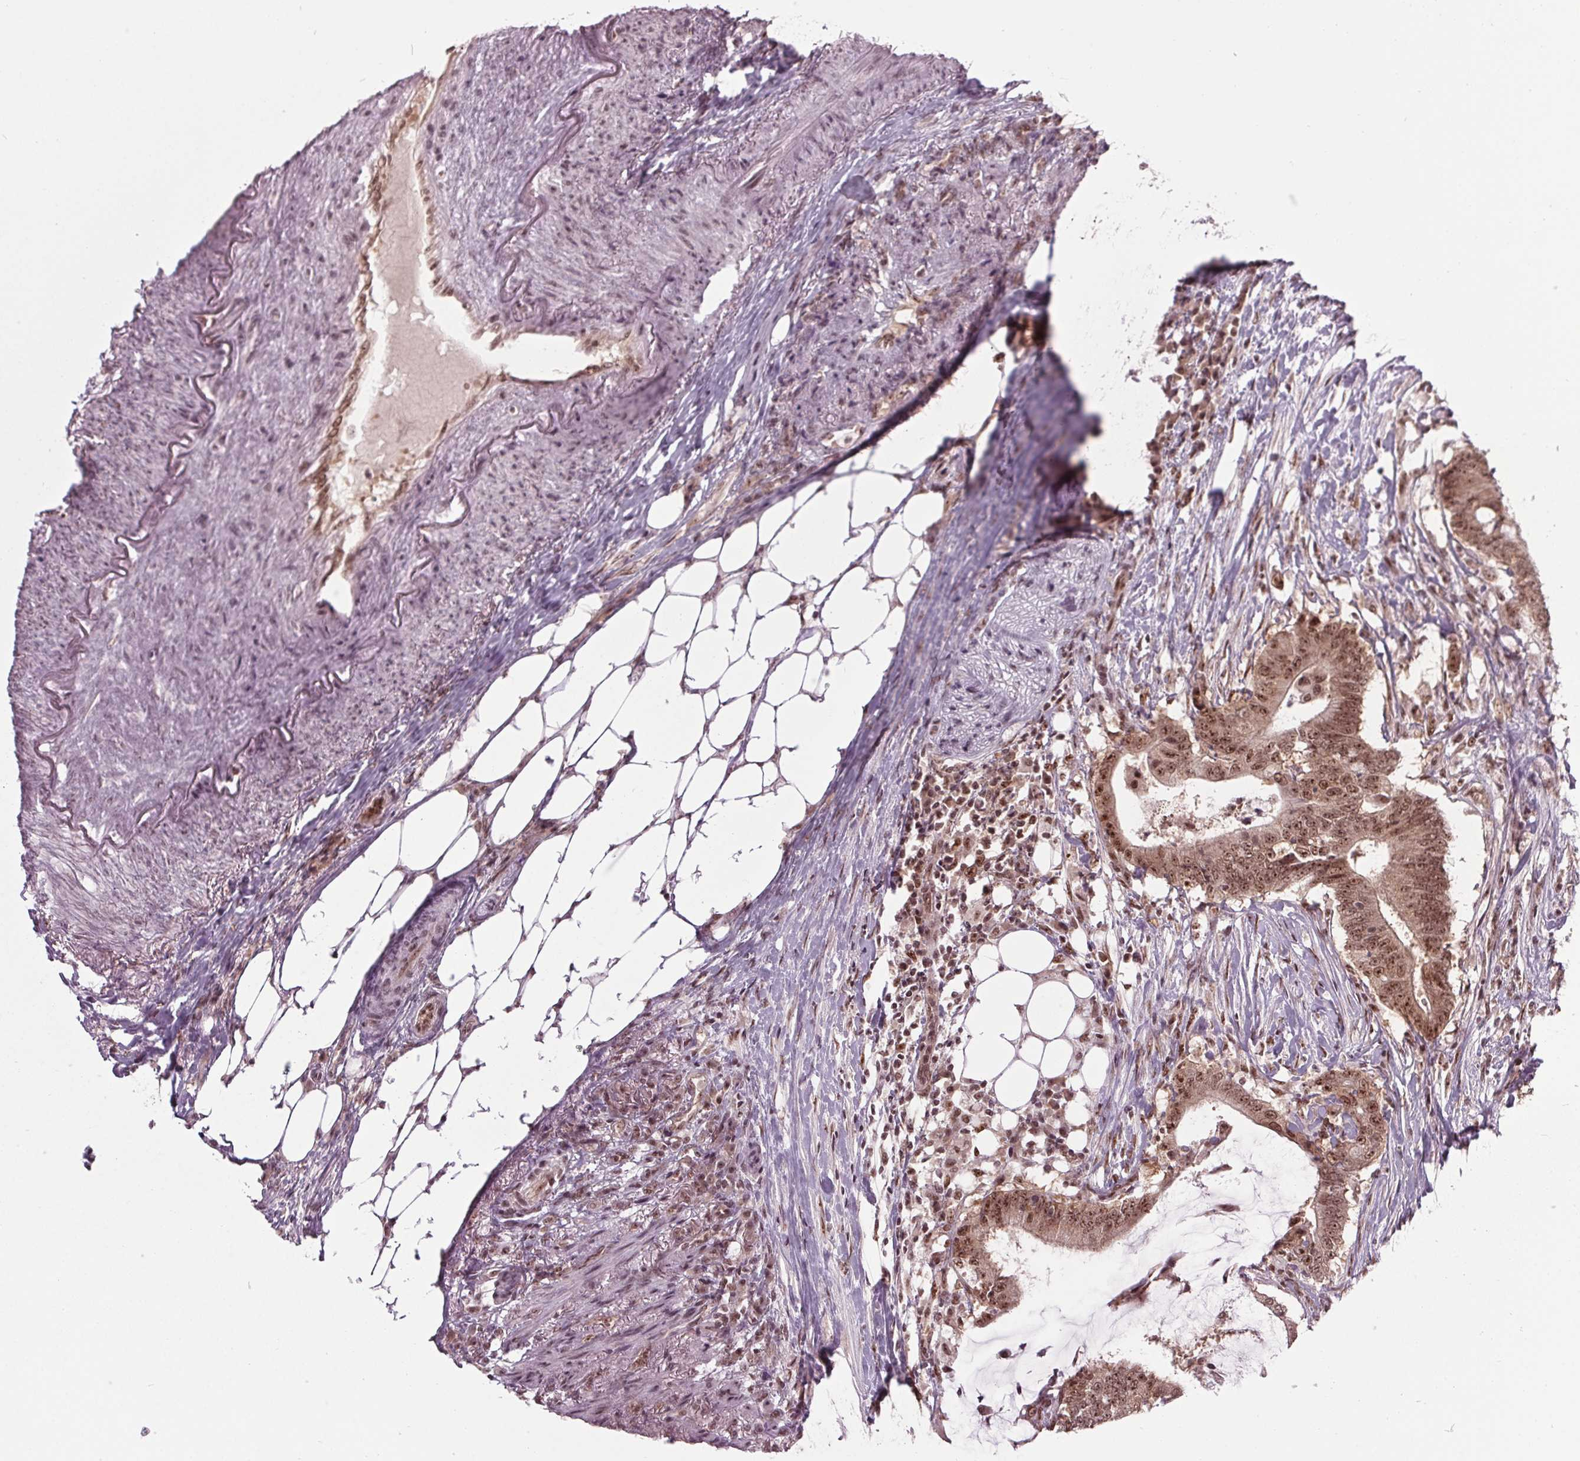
{"staining": {"intensity": "moderate", "quantity": ">75%", "location": "cytoplasmic/membranous,nuclear"}, "tissue": "colorectal cancer", "cell_type": "Tumor cells", "image_type": "cancer", "snomed": [{"axis": "morphology", "description": "Adenocarcinoma, NOS"}, {"axis": "topography", "description": "Colon"}], "caption": "Protein staining of adenocarcinoma (colorectal) tissue demonstrates moderate cytoplasmic/membranous and nuclear staining in about >75% of tumor cells.", "gene": "DDX41", "patient": {"sex": "female", "age": 43}}